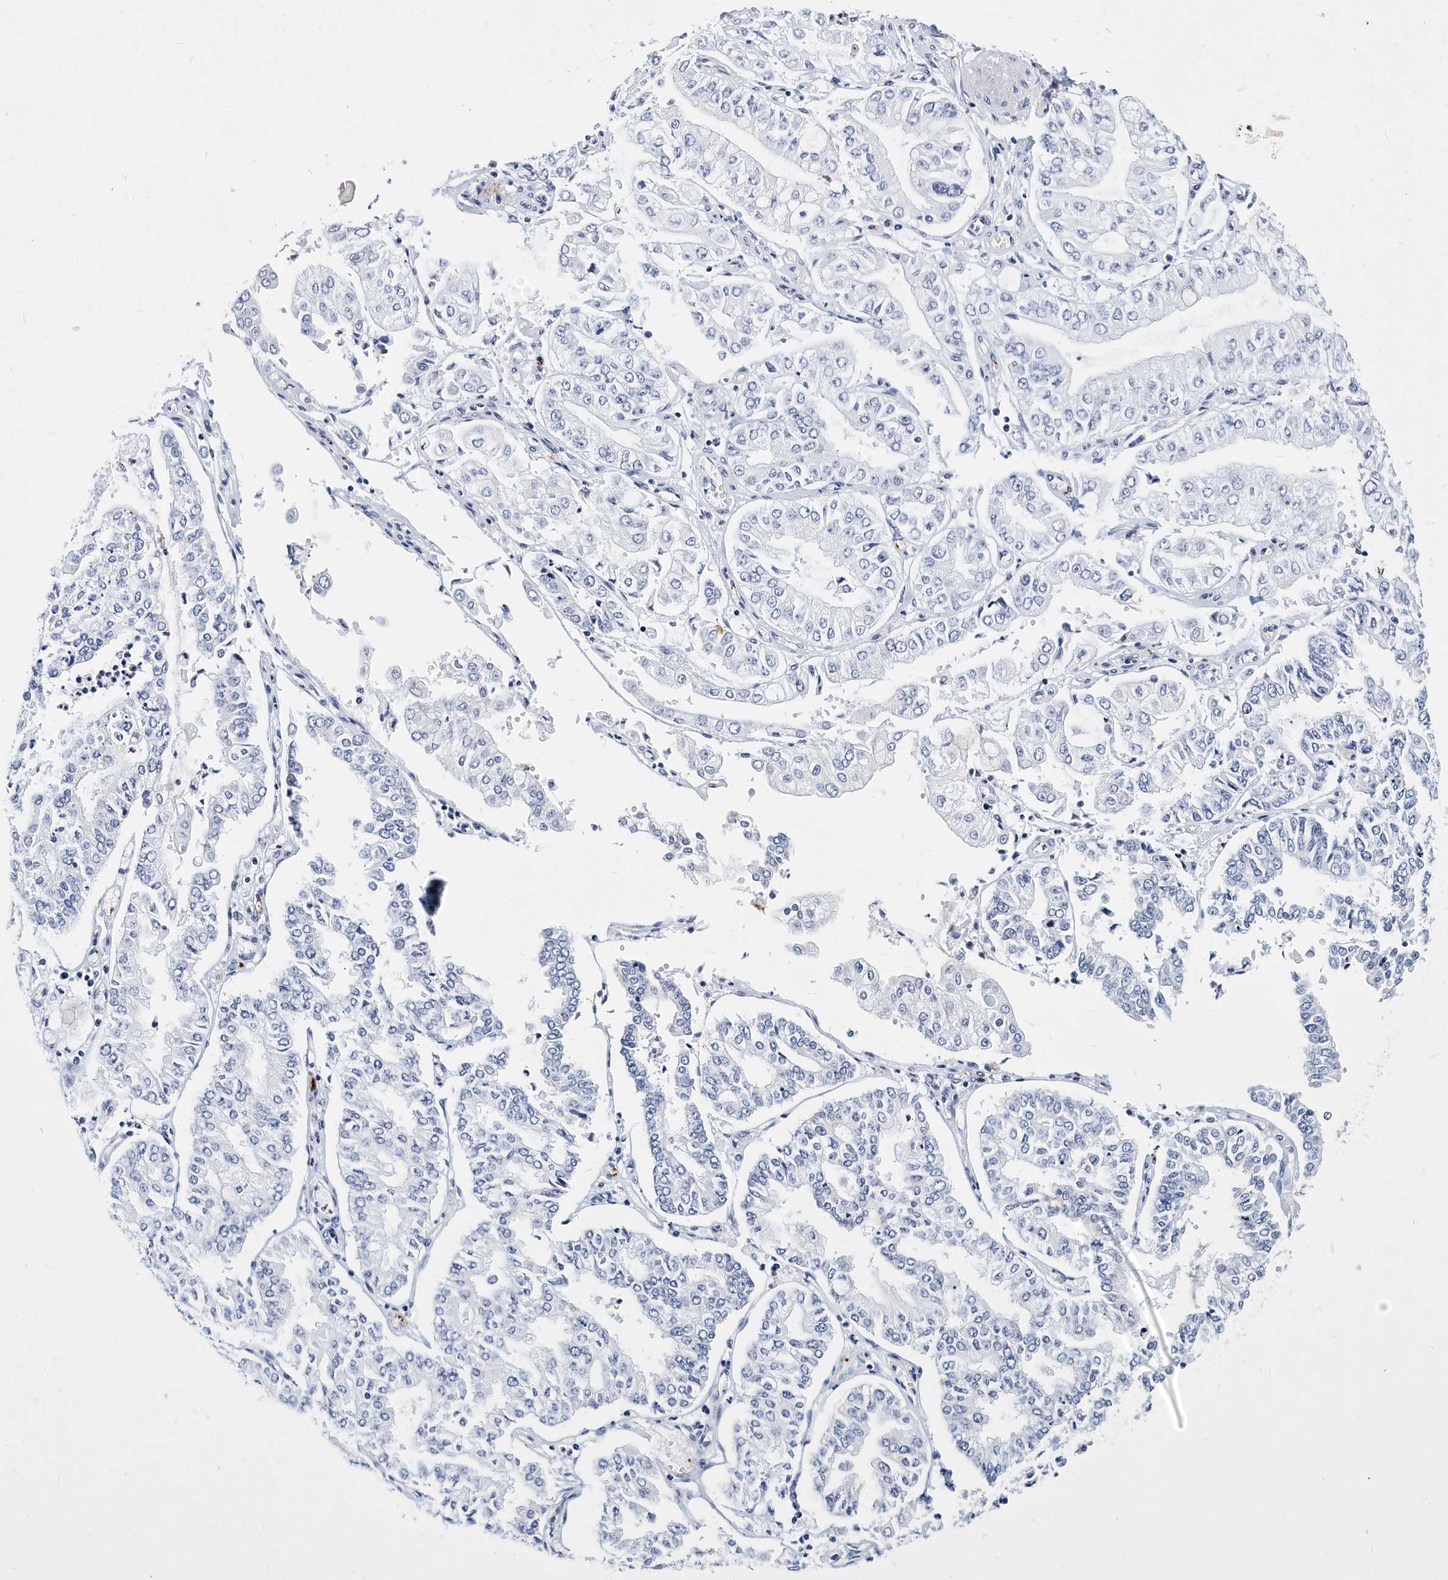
{"staining": {"intensity": "negative", "quantity": "none", "location": "none"}, "tissue": "stomach cancer", "cell_type": "Tumor cells", "image_type": "cancer", "snomed": [{"axis": "morphology", "description": "Adenocarcinoma, NOS"}, {"axis": "topography", "description": "Stomach"}], "caption": "Immunohistochemistry (IHC) image of neoplastic tissue: human stomach cancer (adenocarcinoma) stained with DAB (3,3'-diaminobenzidine) reveals no significant protein expression in tumor cells.", "gene": "ITGA2B", "patient": {"sex": "male", "age": 76}}